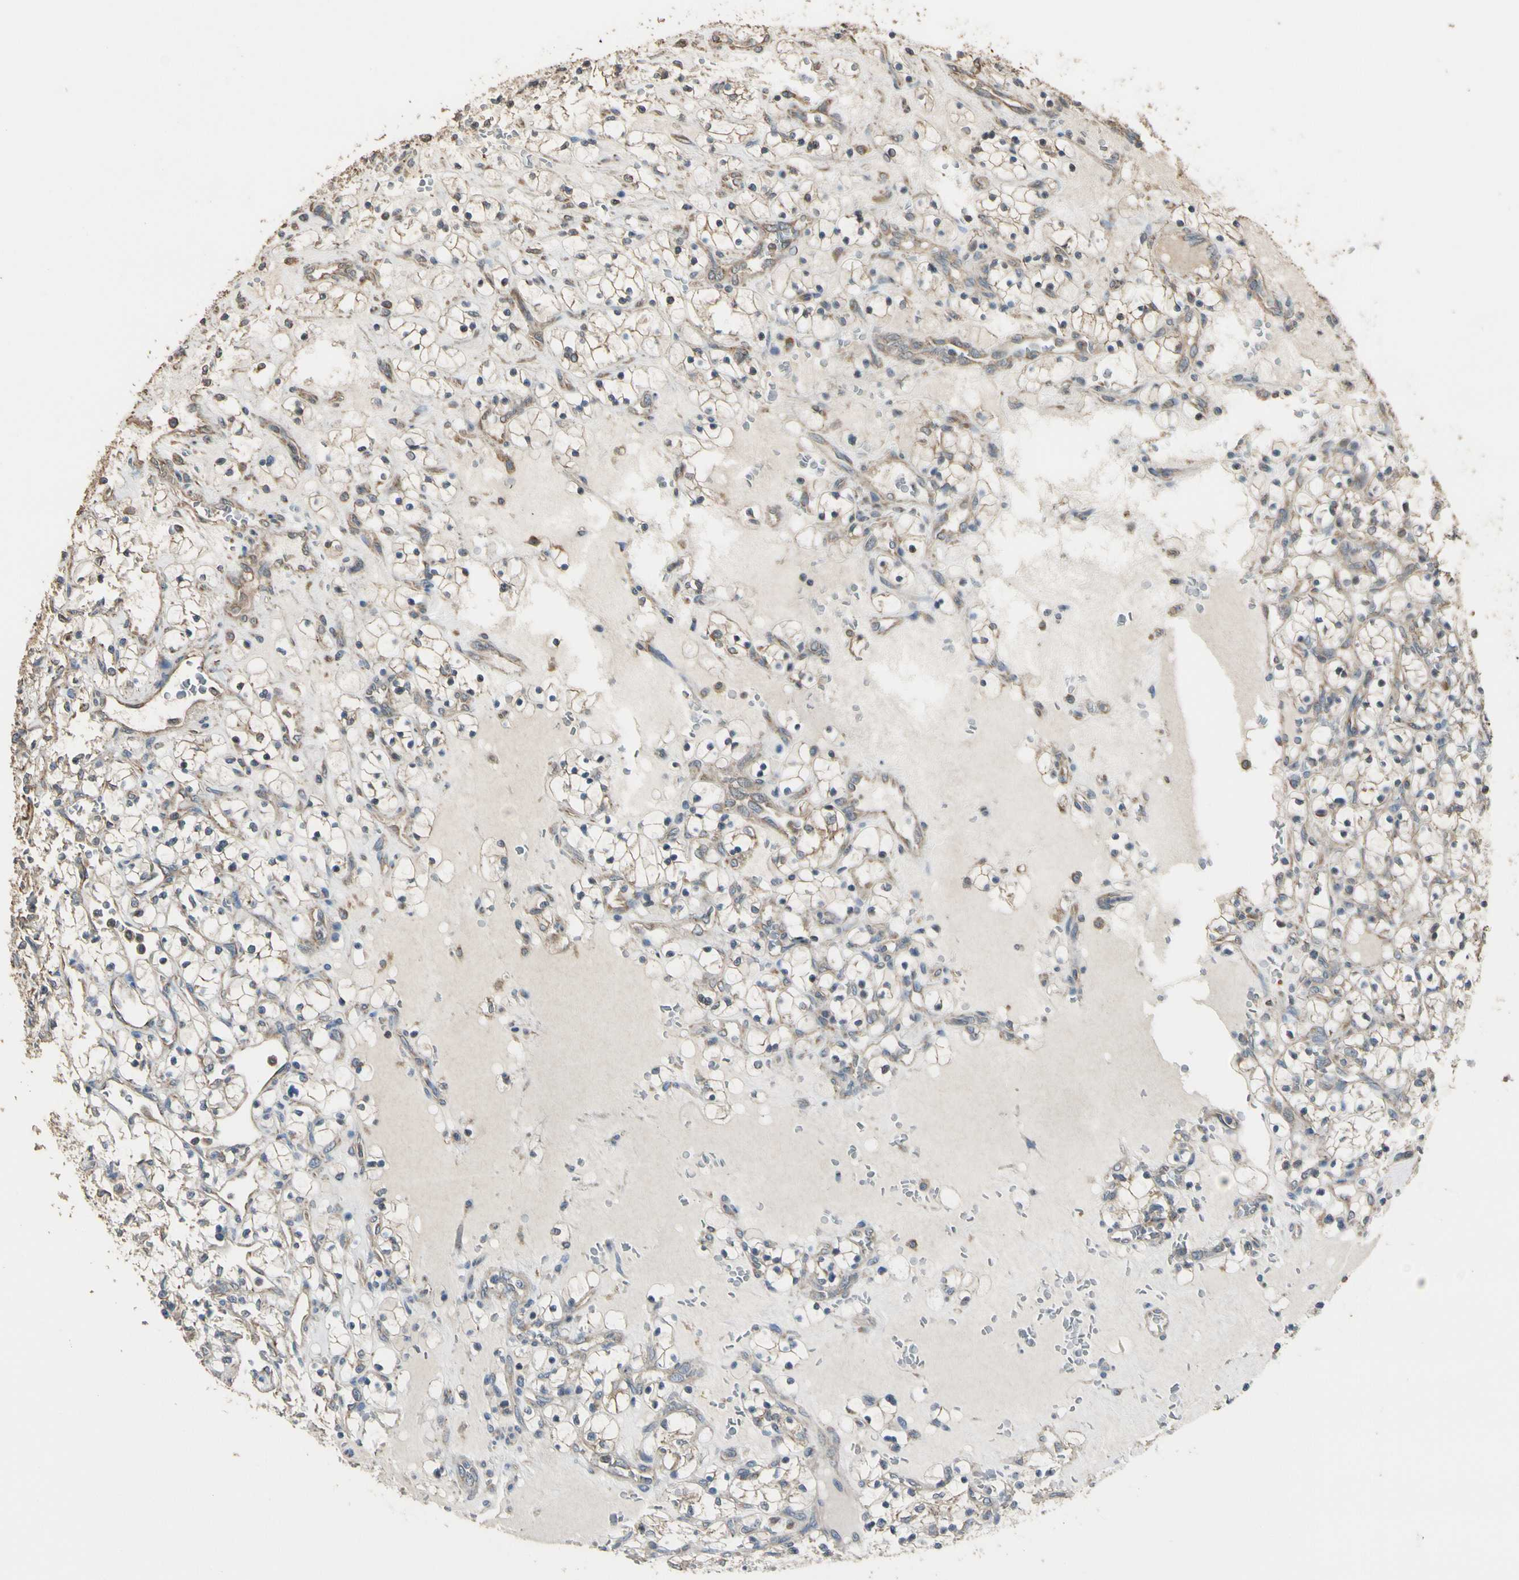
{"staining": {"intensity": "weak", "quantity": "25%-75%", "location": "cytoplasmic/membranous"}, "tissue": "renal cancer", "cell_type": "Tumor cells", "image_type": "cancer", "snomed": [{"axis": "morphology", "description": "Adenocarcinoma, NOS"}, {"axis": "topography", "description": "Kidney"}], "caption": "Renal adenocarcinoma stained with DAB immunohistochemistry displays low levels of weak cytoplasmic/membranous staining in about 25%-75% of tumor cells.", "gene": "STX18", "patient": {"sex": "female", "age": 69}}